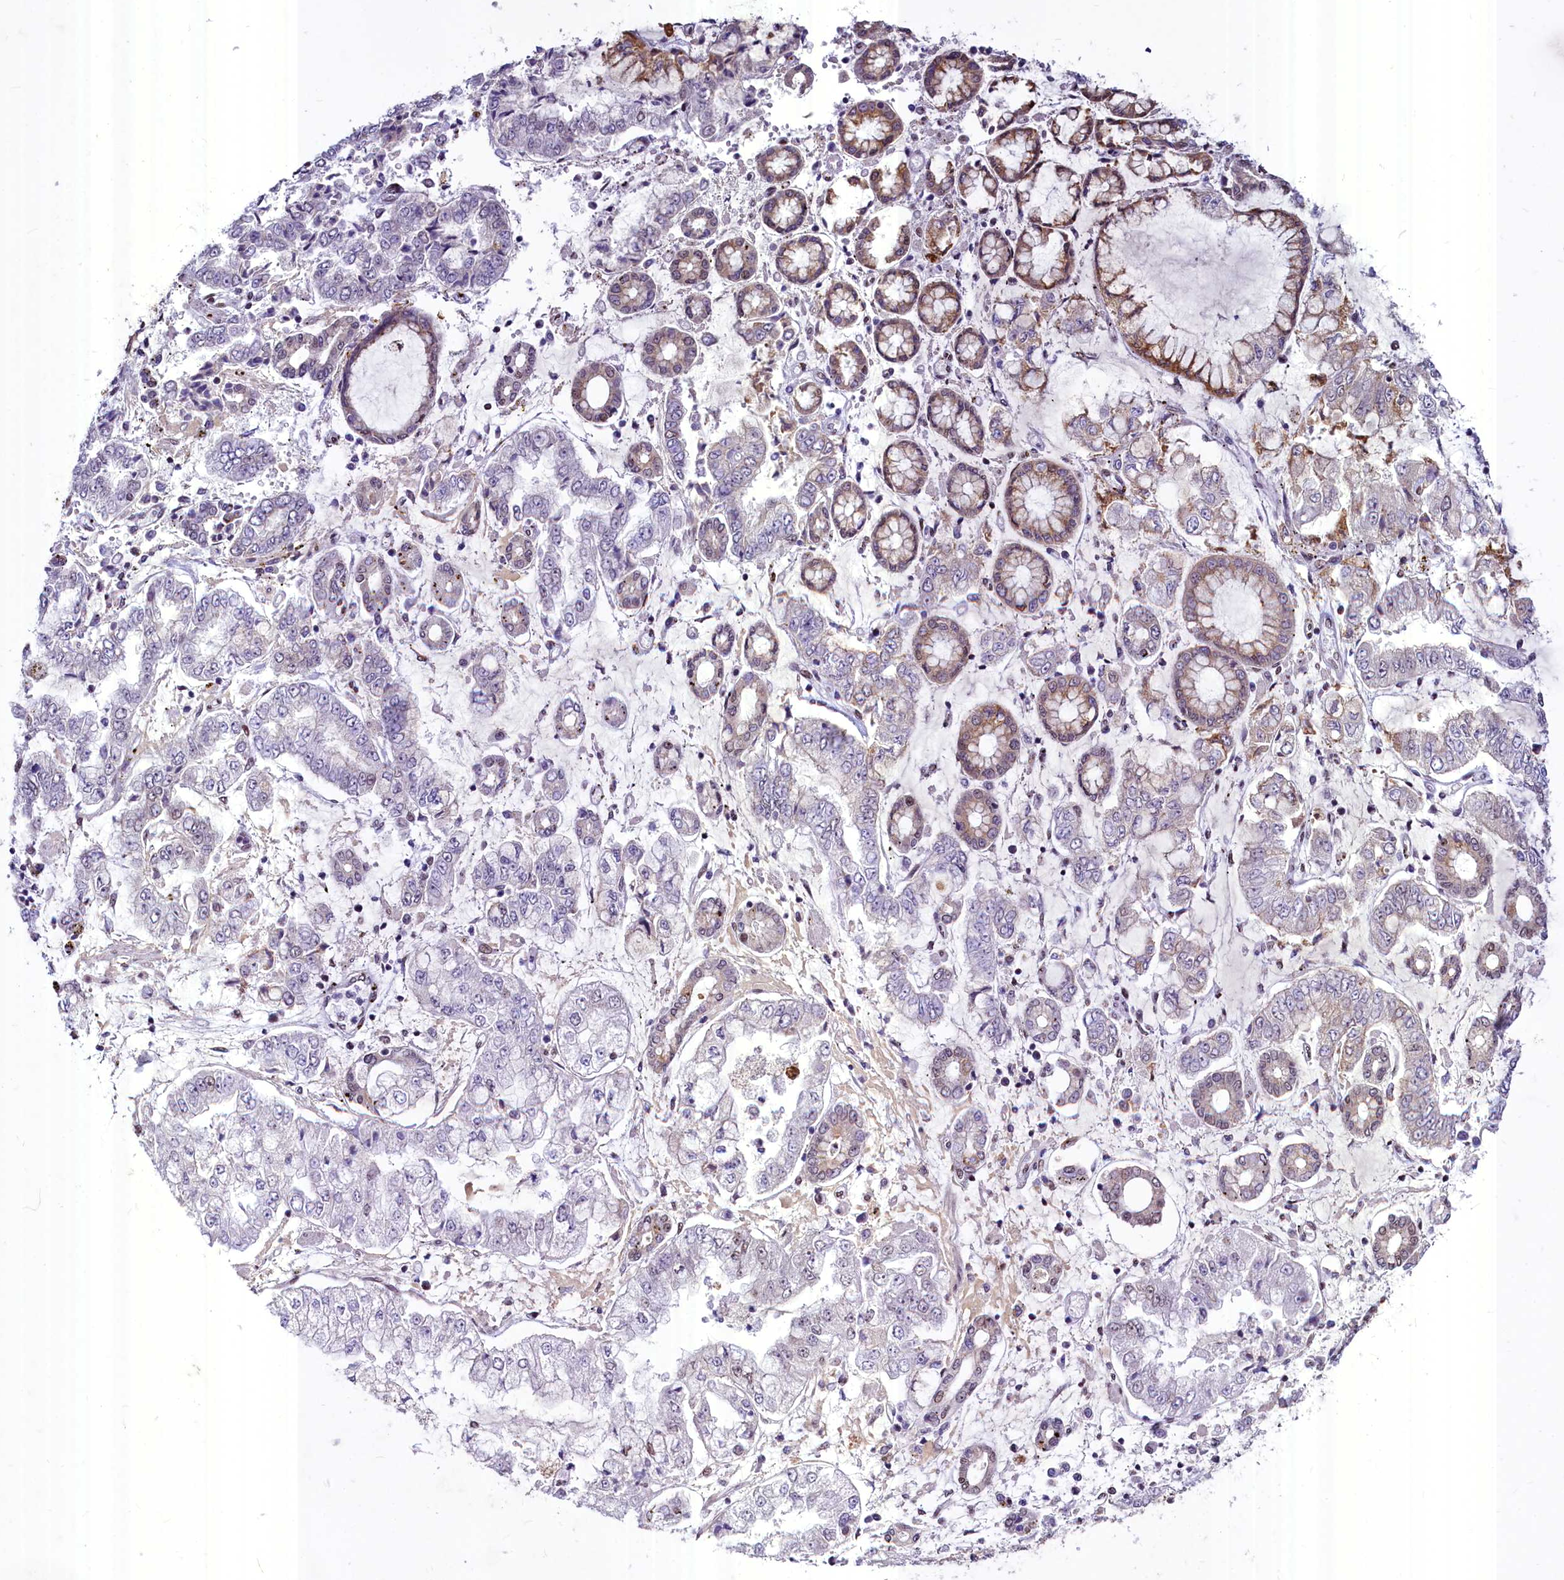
{"staining": {"intensity": "negative", "quantity": "none", "location": "none"}, "tissue": "stomach cancer", "cell_type": "Tumor cells", "image_type": "cancer", "snomed": [{"axis": "morphology", "description": "Adenocarcinoma, NOS"}, {"axis": "topography", "description": "Stomach"}], "caption": "Immunohistochemistry (IHC) image of neoplastic tissue: adenocarcinoma (stomach) stained with DAB exhibits no significant protein expression in tumor cells. (Immunohistochemistry (IHC), brightfield microscopy, high magnification).", "gene": "PARPBP", "patient": {"sex": "male", "age": 76}}